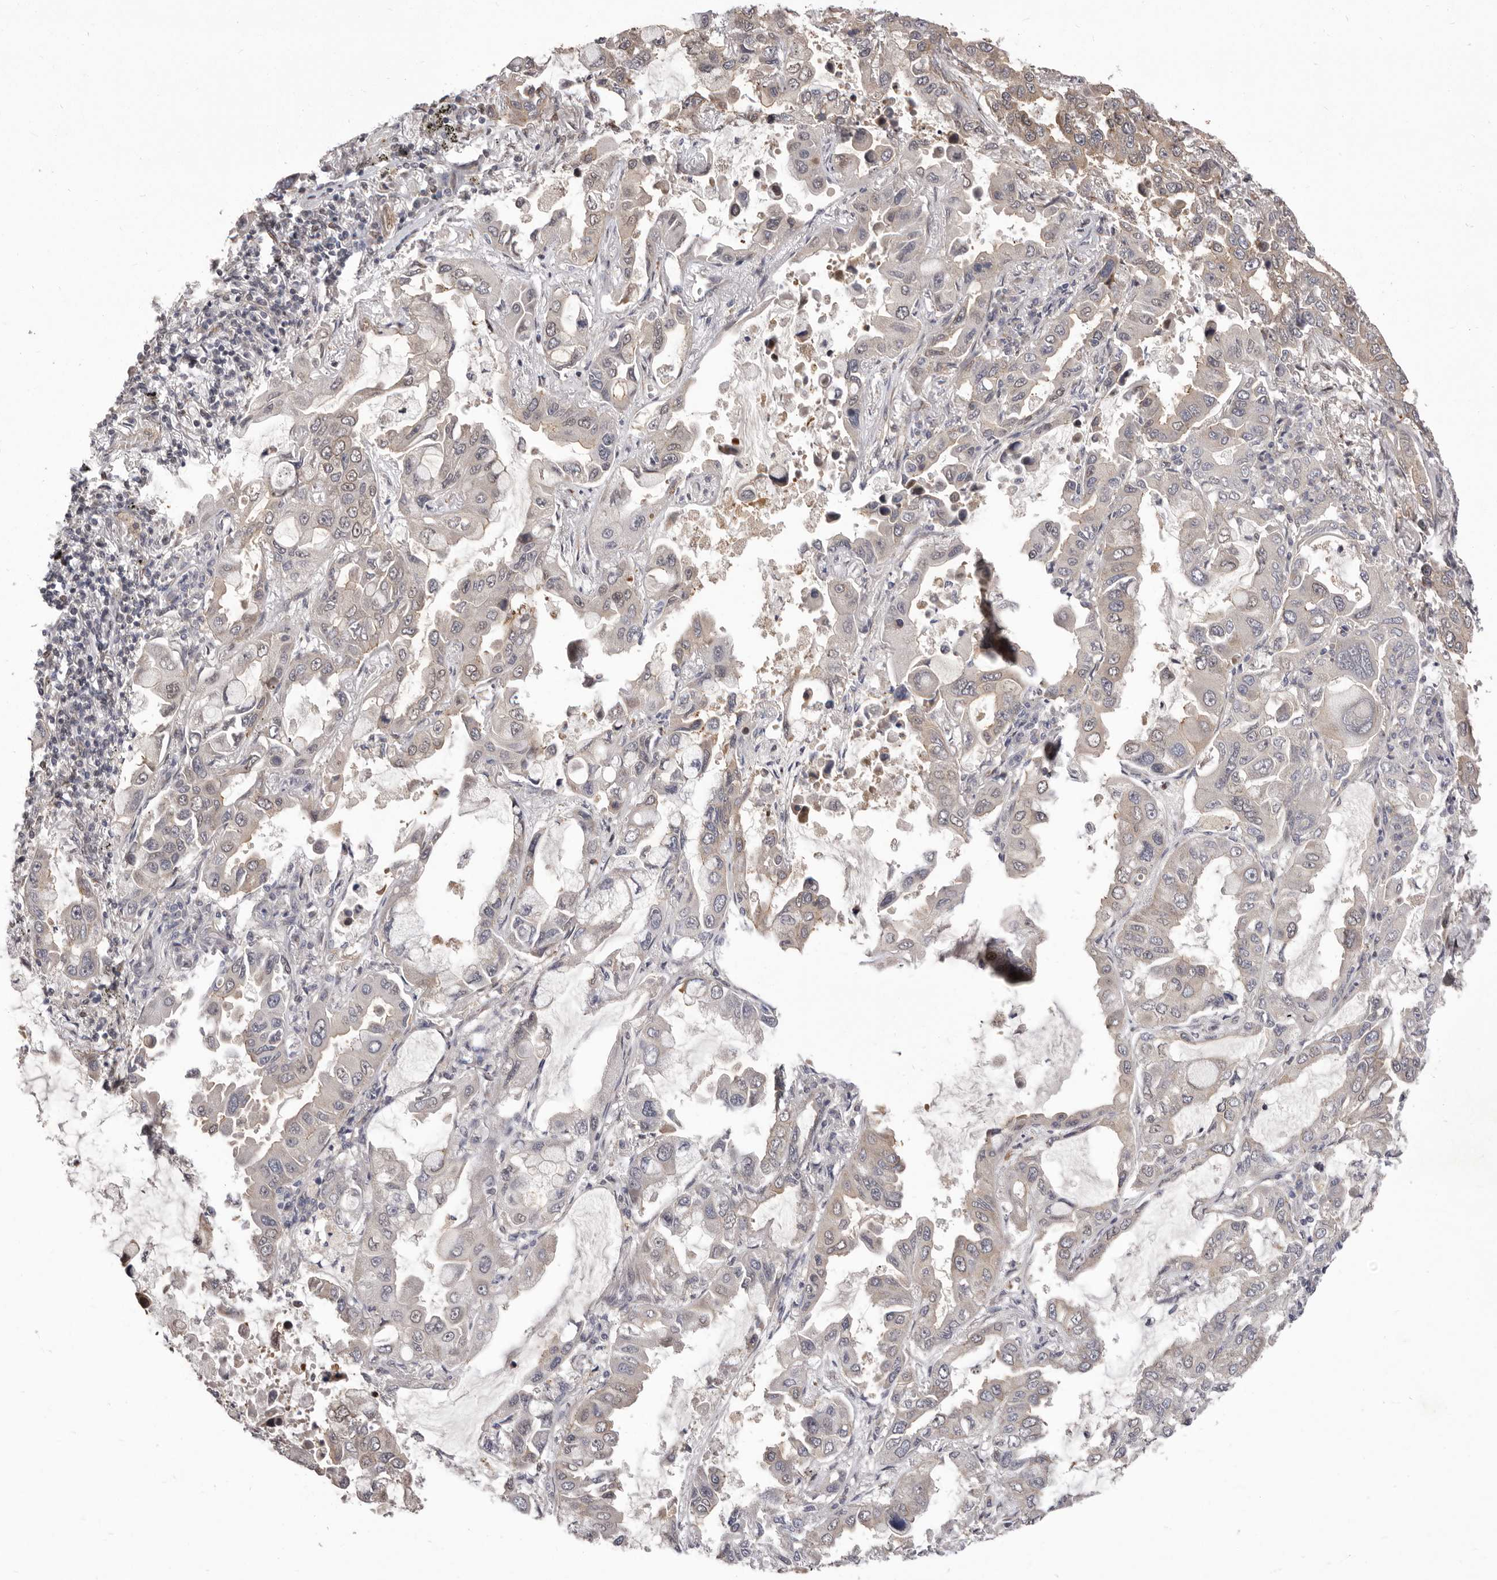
{"staining": {"intensity": "negative", "quantity": "none", "location": "none"}, "tissue": "lung cancer", "cell_type": "Tumor cells", "image_type": "cancer", "snomed": [{"axis": "morphology", "description": "Adenocarcinoma, NOS"}, {"axis": "topography", "description": "Lung"}], "caption": "The photomicrograph reveals no staining of tumor cells in lung cancer. (DAB (3,3'-diaminobenzidine) immunohistochemistry visualized using brightfield microscopy, high magnification).", "gene": "GLRX3", "patient": {"sex": "male", "age": 64}}